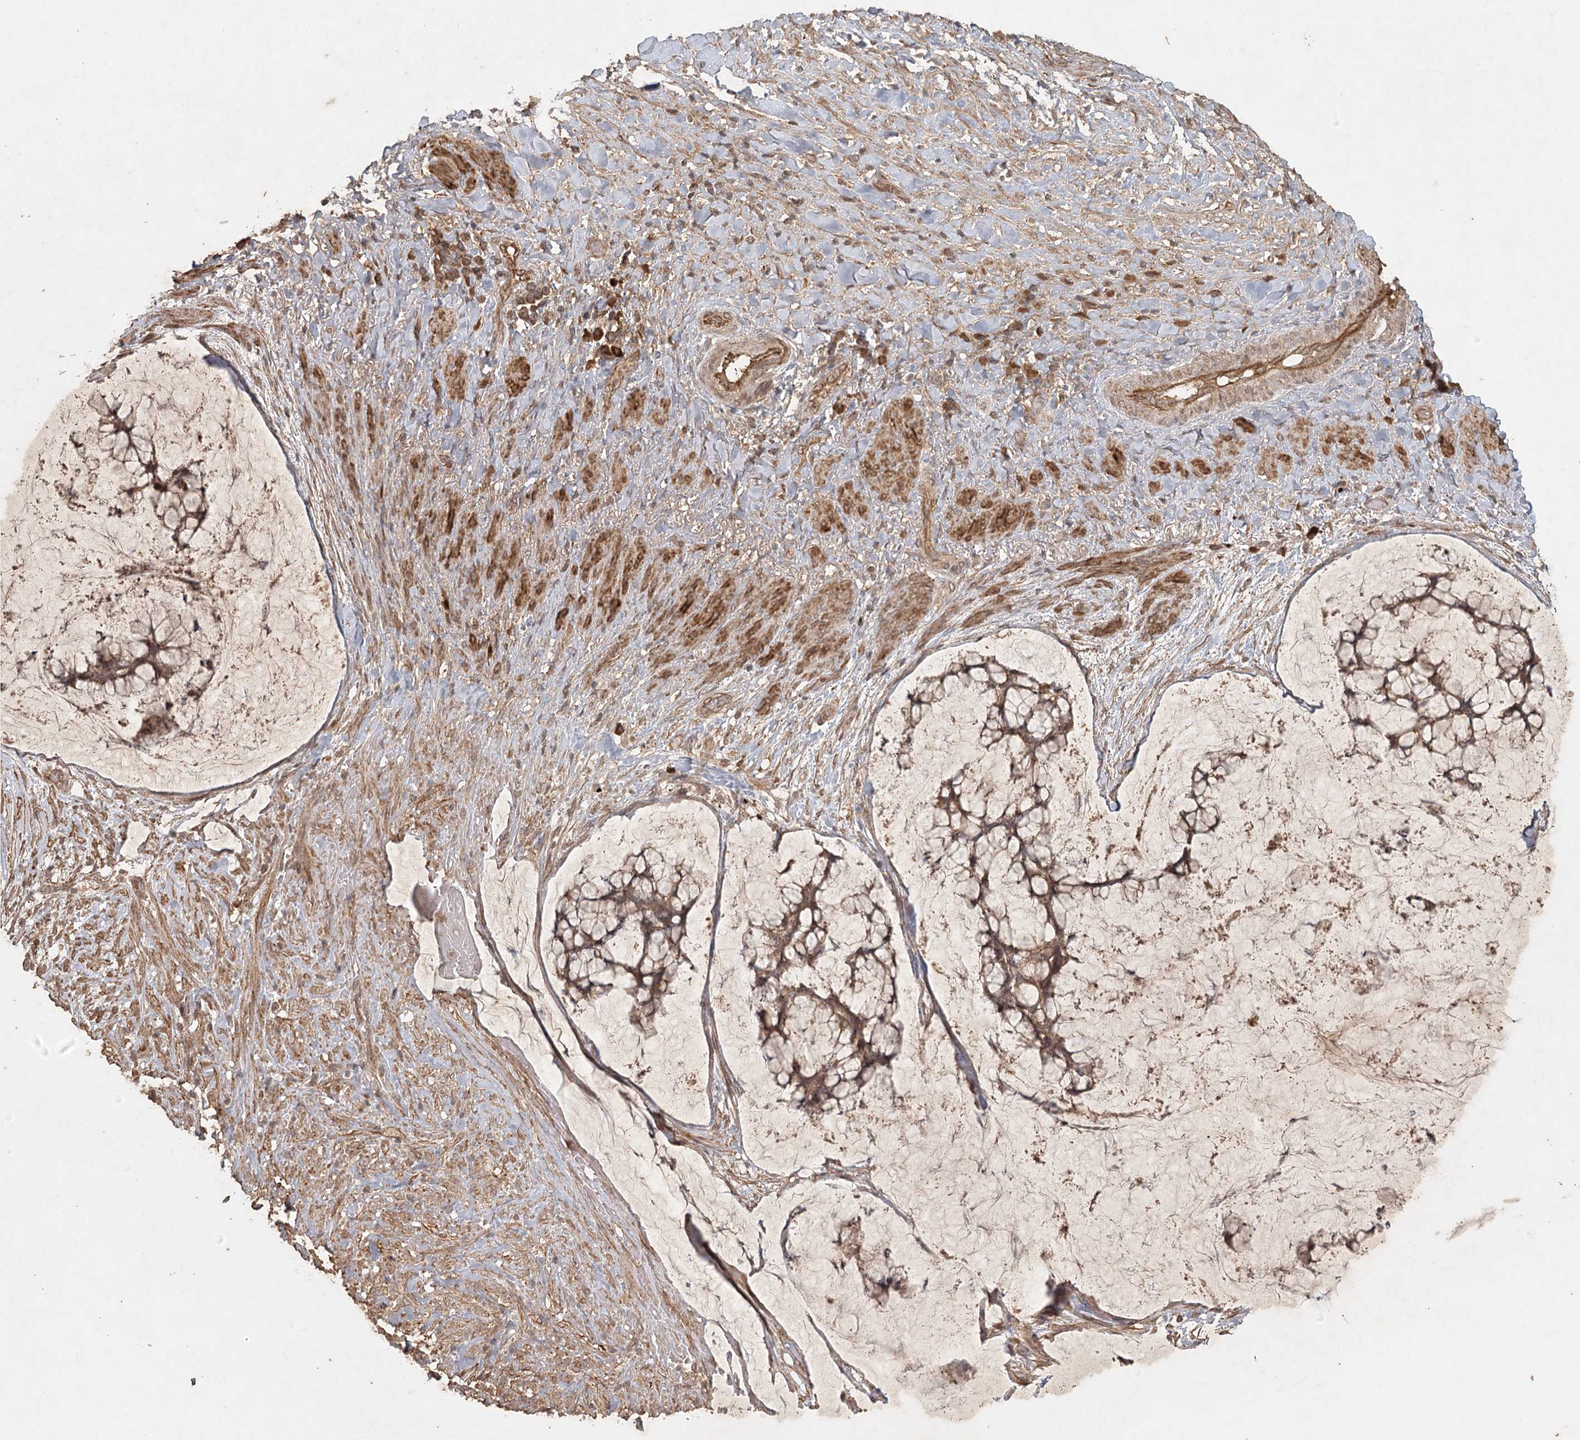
{"staining": {"intensity": "moderate", "quantity": ">75%", "location": "cytoplasmic/membranous"}, "tissue": "ovarian cancer", "cell_type": "Tumor cells", "image_type": "cancer", "snomed": [{"axis": "morphology", "description": "Cystadenocarcinoma, mucinous, NOS"}, {"axis": "topography", "description": "Ovary"}], "caption": "Immunohistochemistry histopathology image of neoplastic tissue: ovarian cancer stained using immunohistochemistry (IHC) displays medium levels of moderate protein expression localized specifically in the cytoplasmic/membranous of tumor cells, appearing as a cytoplasmic/membranous brown color.", "gene": "ARL13A", "patient": {"sex": "female", "age": 42}}